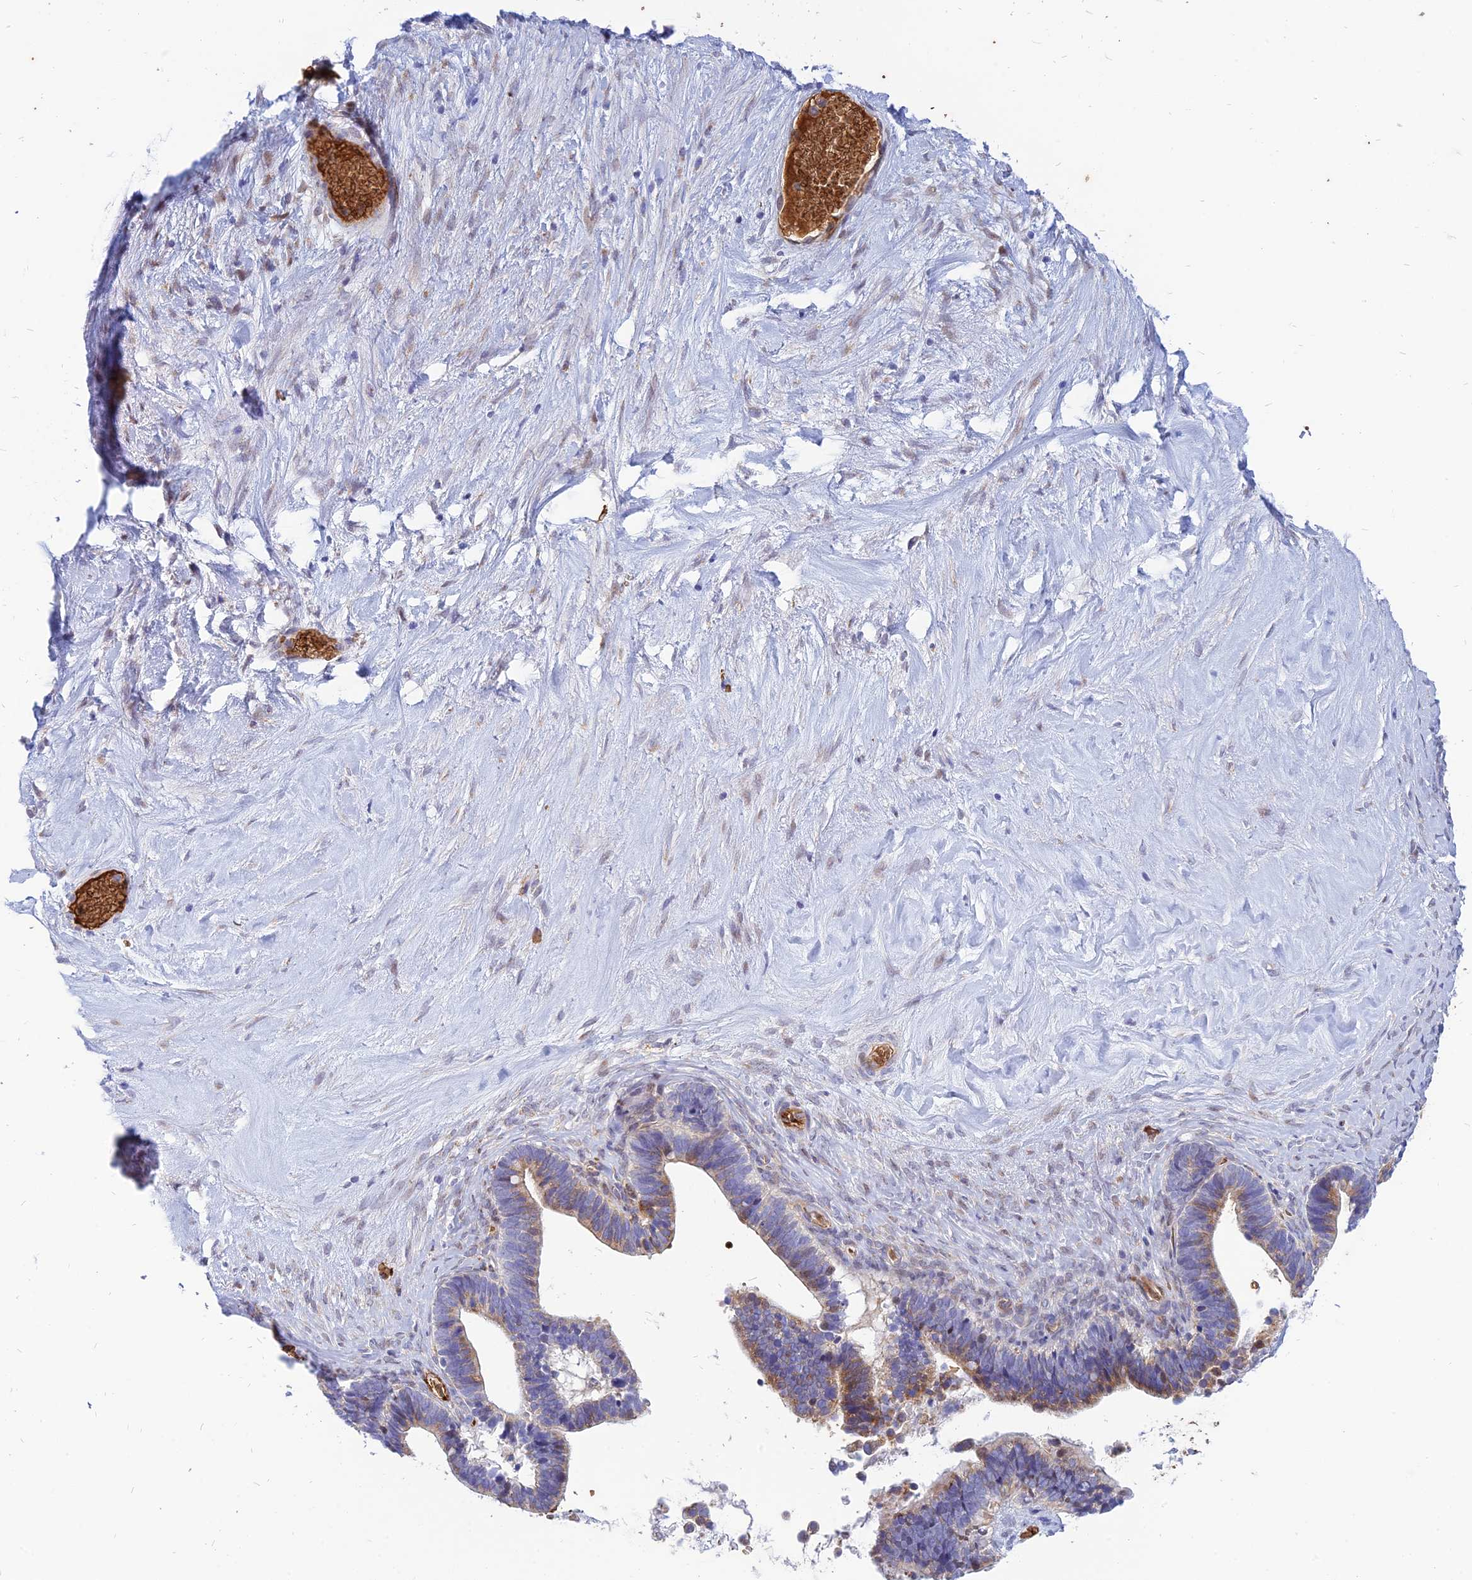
{"staining": {"intensity": "weak", "quantity": "25%-75%", "location": "cytoplasmic/membranous"}, "tissue": "ovarian cancer", "cell_type": "Tumor cells", "image_type": "cancer", "snomed": [{"axis": "morphology", "description": "Cystadenocarcinoma, serous, NOS"}, {"axis": "topography", "description": "Ovary"}], "caption": "Protein expression analysis of serous cystadenocarcinoma (ovarian) reveals weak cytoplasmic/membranous staining in about 25%-75% of tumor cells.", "gene": "HHAT", "patient": {"sex": "female", "age": 56}}